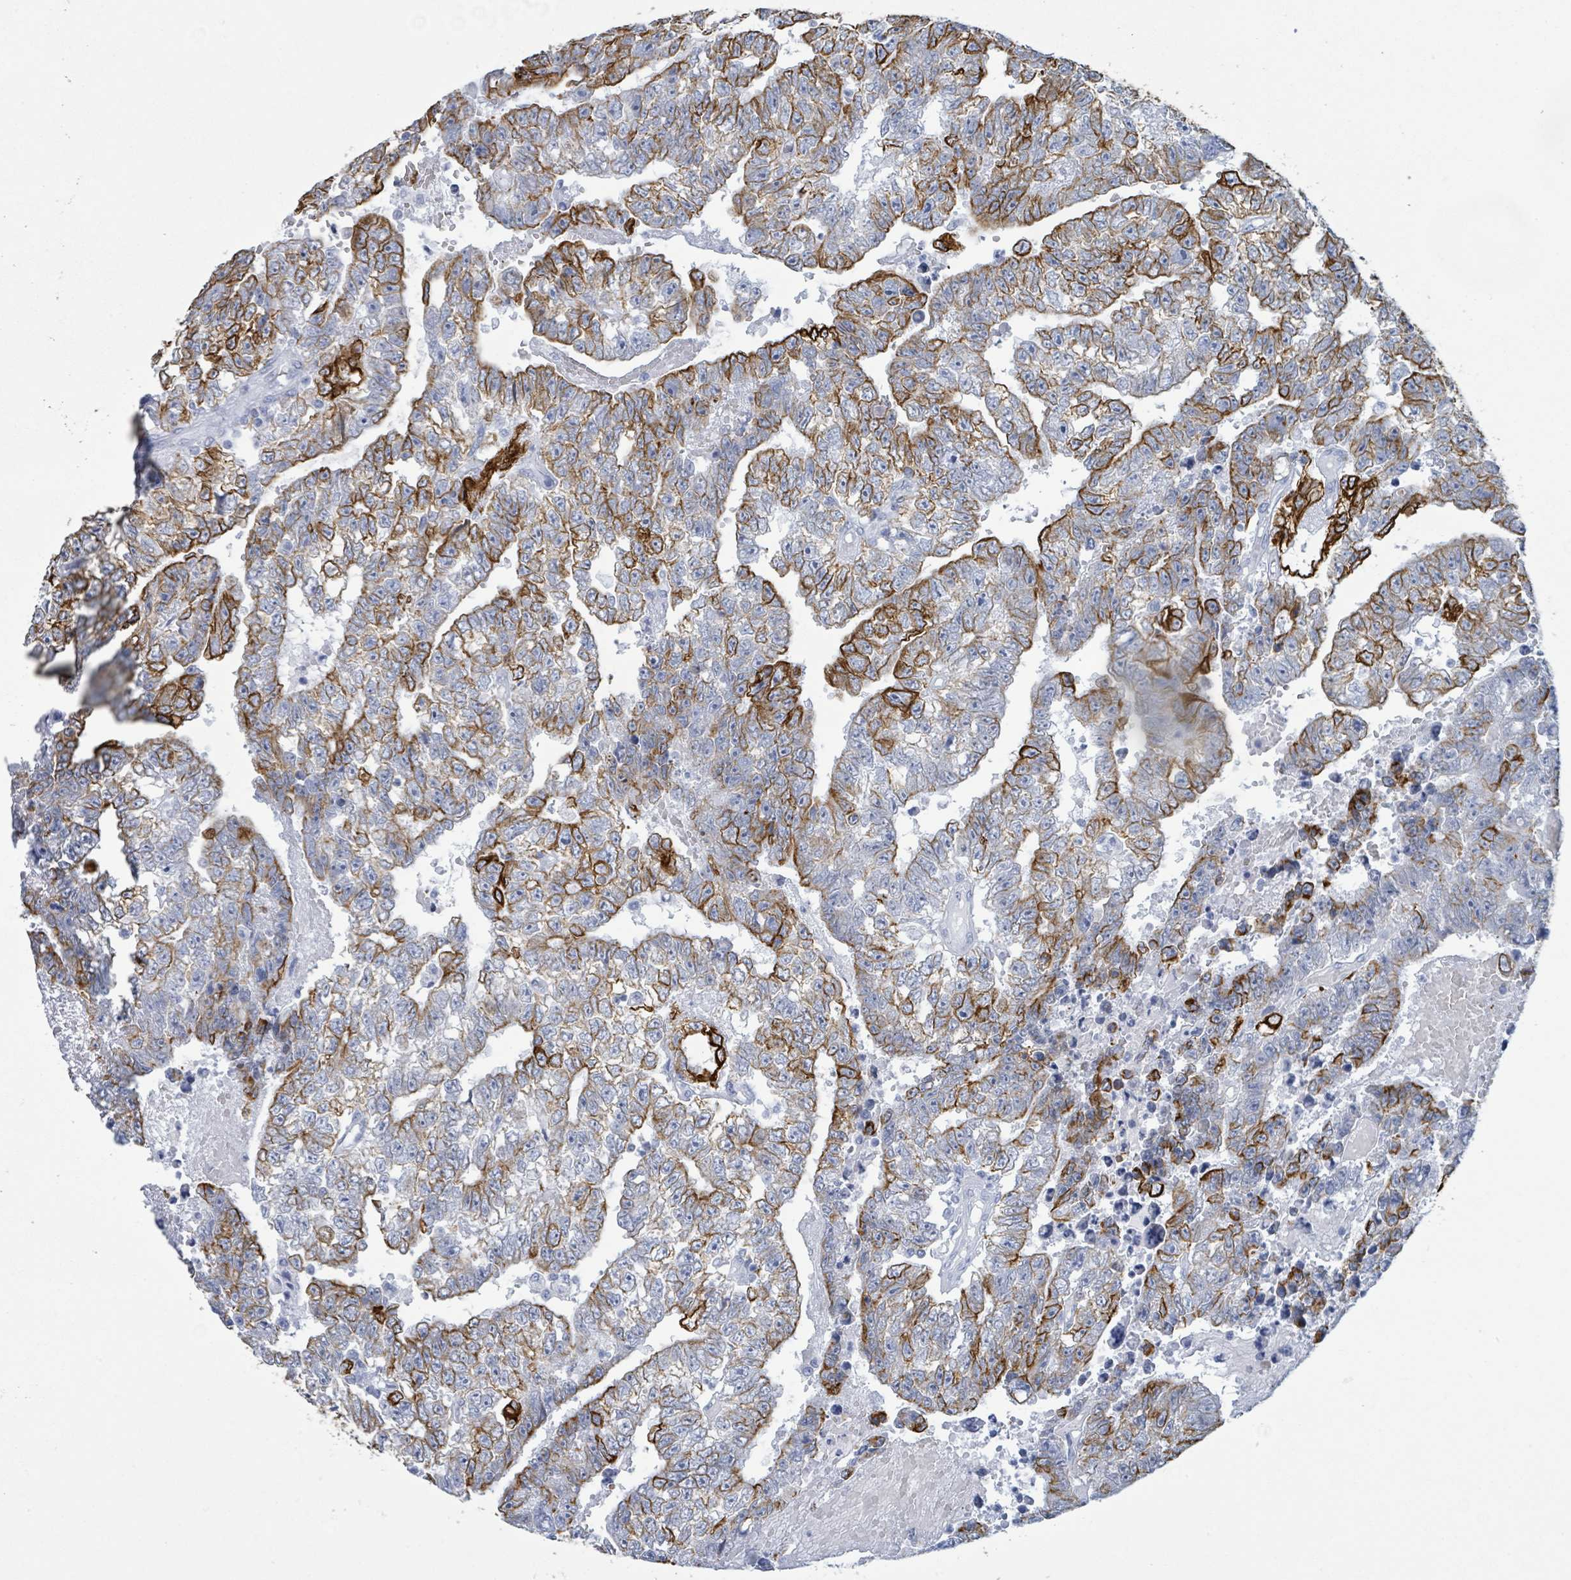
{"staining": {"intensity": "strong", "quantity": "25%-75%", "location": "cytoplasmic/membranous"}, "tissue": "testis cancer", "cell_type": "Tumor cells", "image_type": "cancer", "snomed": [{"axis": "morphology", "description": "Carcinoma, Embryonal, NOS"}, {"axis": "topography", "description": "Testis"}], "caption": "This is an image of immunohistochemistry staining of testis cancer, which shows strong staining in the cytoplasmic/membranous of tumor cells.", "gene": "KRT8", "patient": {"sex": "male", "age": 25}}